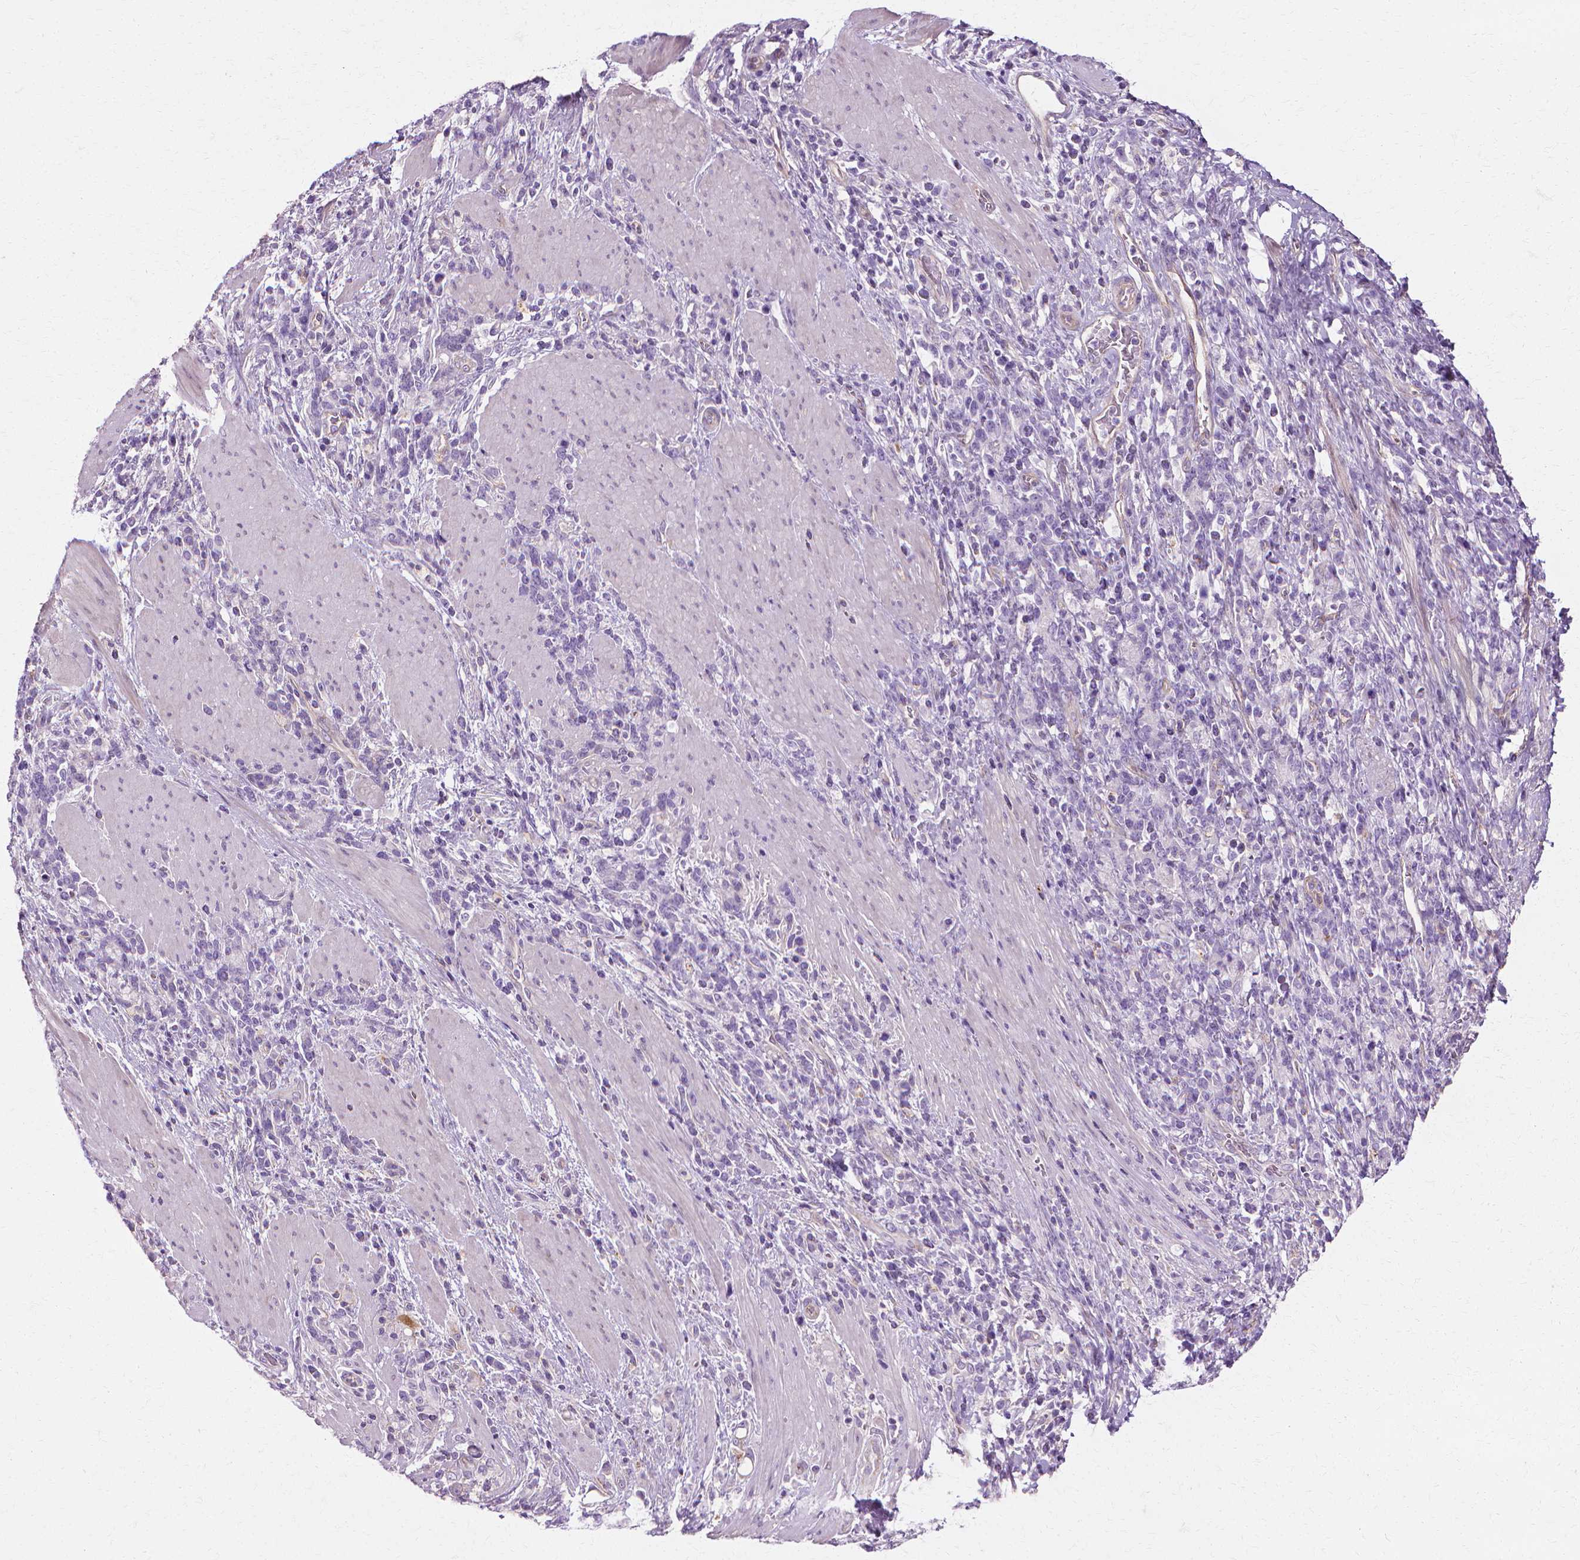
{"staining": {"intensity": "negative", "quantity": "none", "location": "none"}, "tissue": "stomach cancer", "cell_type": "Tumor cells", "image_type": "cancer", "snomed": [{"axis": "morphology", "description": "Adenocarcinoma, NOS"}, {"axis": "topography", "description": "Stomach"}], "caption": "Immunohistochemistry micrograph of neoplastic tissue: stomach cancer (adenocarcinoma) stained with DAB (3,3'-diaminobenzidine) shows no significant protein positivity in tumor cells.", "gene": "CFAP157", "patient": {"sex": "female", "age": 57}}